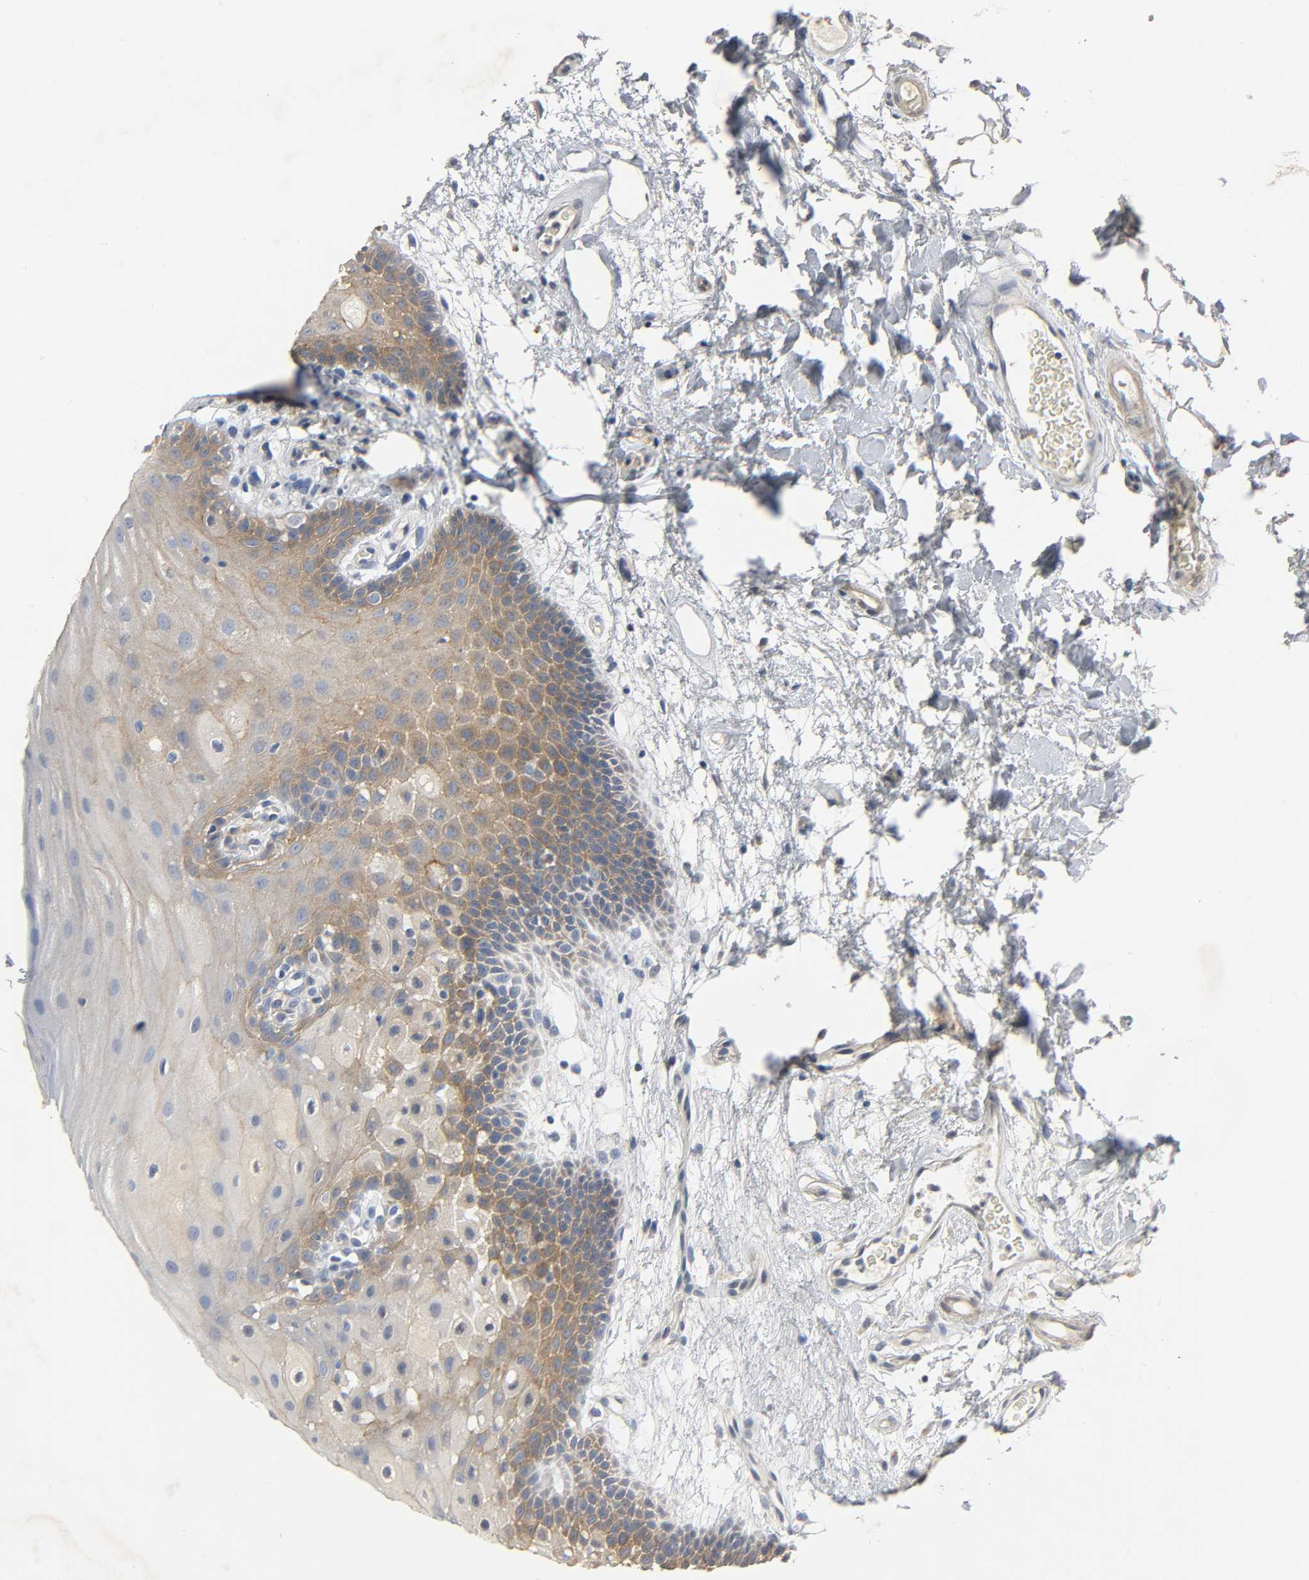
{"staining": {"intensity": "moderate", "quantity": "25%-75%", "location": "cytoplasmic/membranous"}, "tissue": "oral mucosa", "cell_type": "Squamous epithelial cells", "image_type": "normal", "snomed": [{"axis": "morphology", "description": "Normal tissue, NOS"}, {"axis": "morphology", "description": "Squamous cell carcinoma, NOS"}, {"axis": "topography", "description": "Skeletal muscle"}, {"axis": "topography", "description": "Oral tissue"}, {"axis": "topography", "description": "Head-Neck"}], "caption": "Protein expression analysis of normal human oral mucosa reveals moderate cytoplasmic/membranous positivity in about 25%-75% of squamous epithelial cells. (Brightfield microscopy of DAB IHC at high magnification).", "gene": "ARPC1A", "patient": {"sex": "male", "age": 71}}